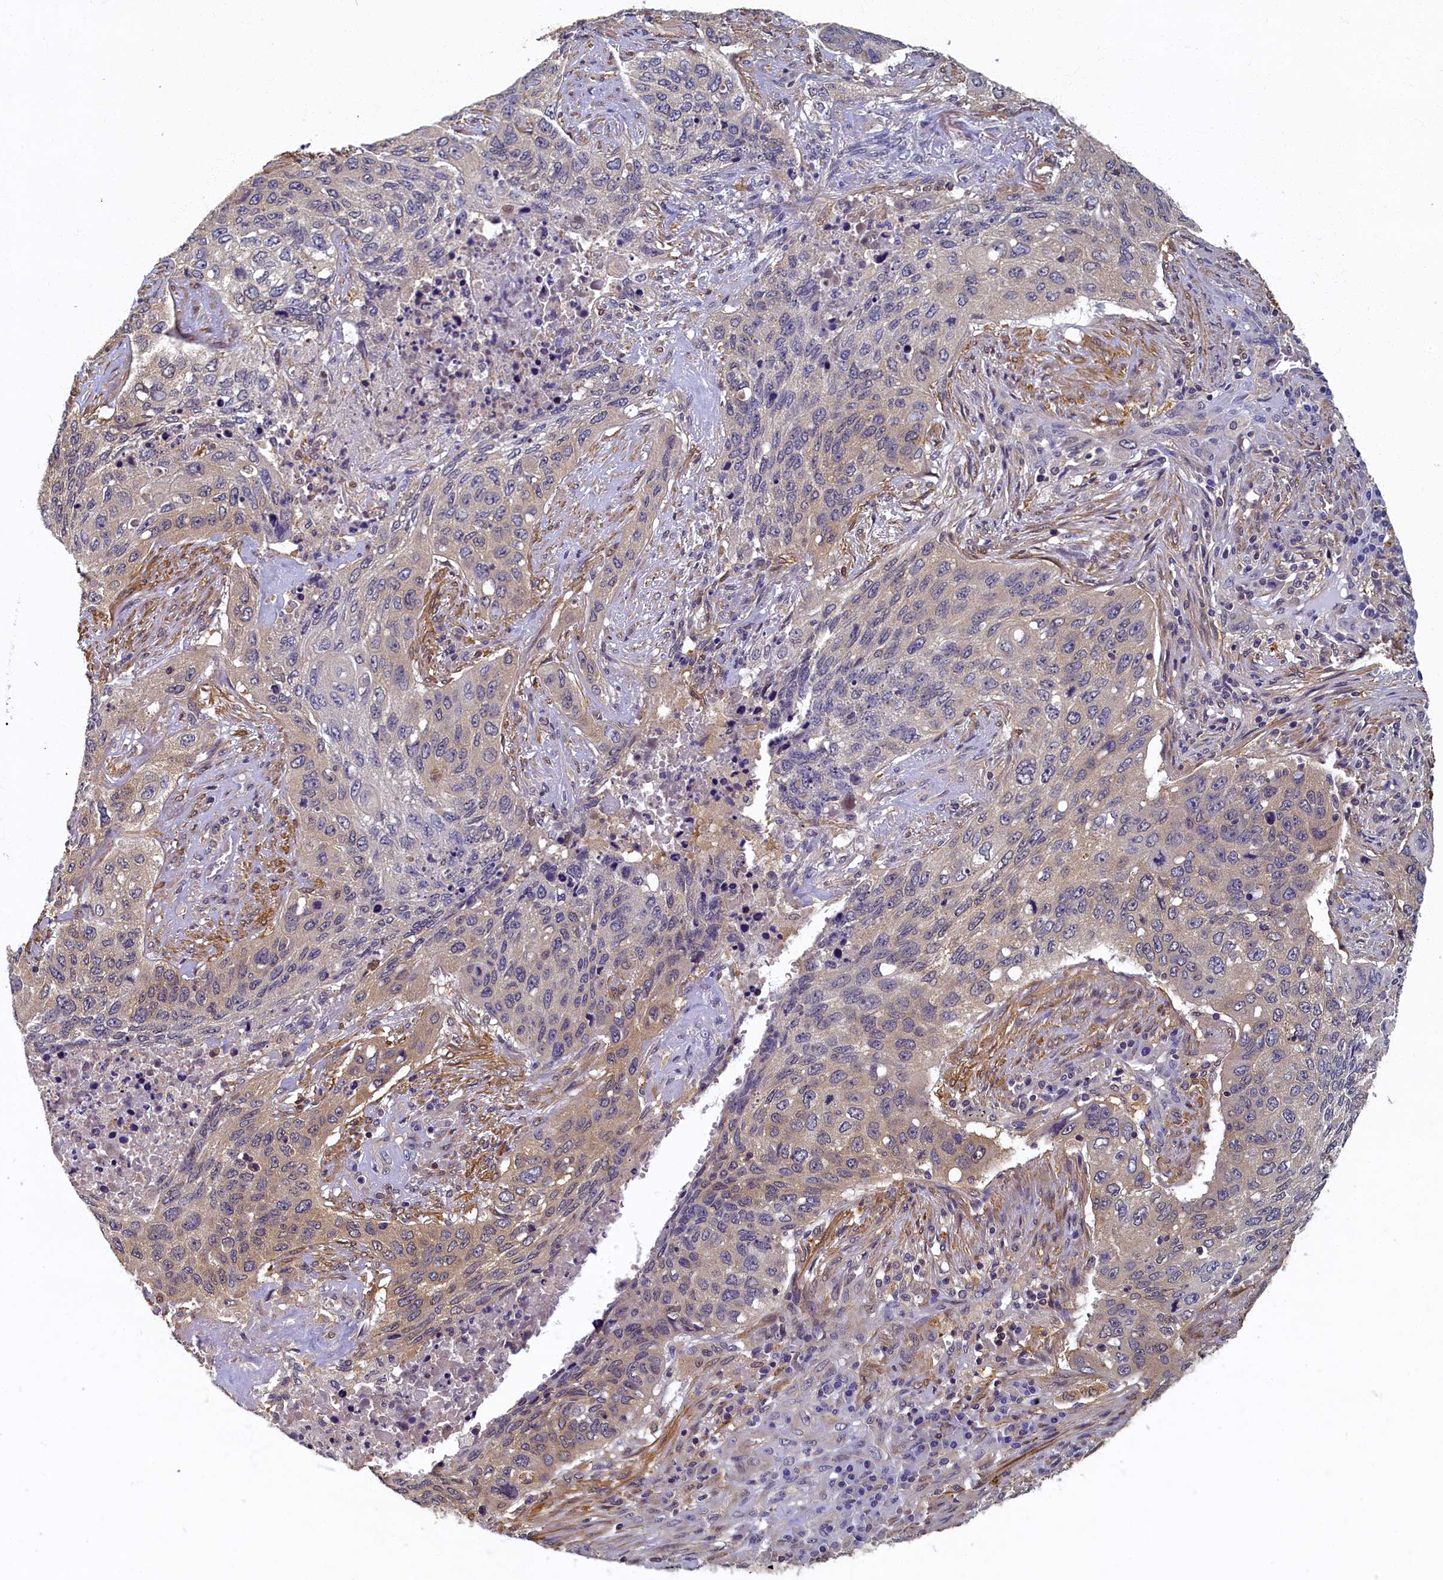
{"staining": {"intensity": "weak", "quantity": "<25%", "location": "cytoplasmic/membranous"}, "tissue": "lung cancer", "cell_type": "Tumor cells", "image_type": "cancer", "snomed": [{"axis": "morphology", "description": "Squamous cell carcinoma, NOS"}, {"axis": "topography", "description": "Lung"}], "caption": "IHC photomicrograph of neoplastic tissue: human lung squamous cell carcinoma stained with DAB reveals no significant protein staining in tumor cells.", "gene": "TBCB", "patient": {"sex": "female", "age": 63}}